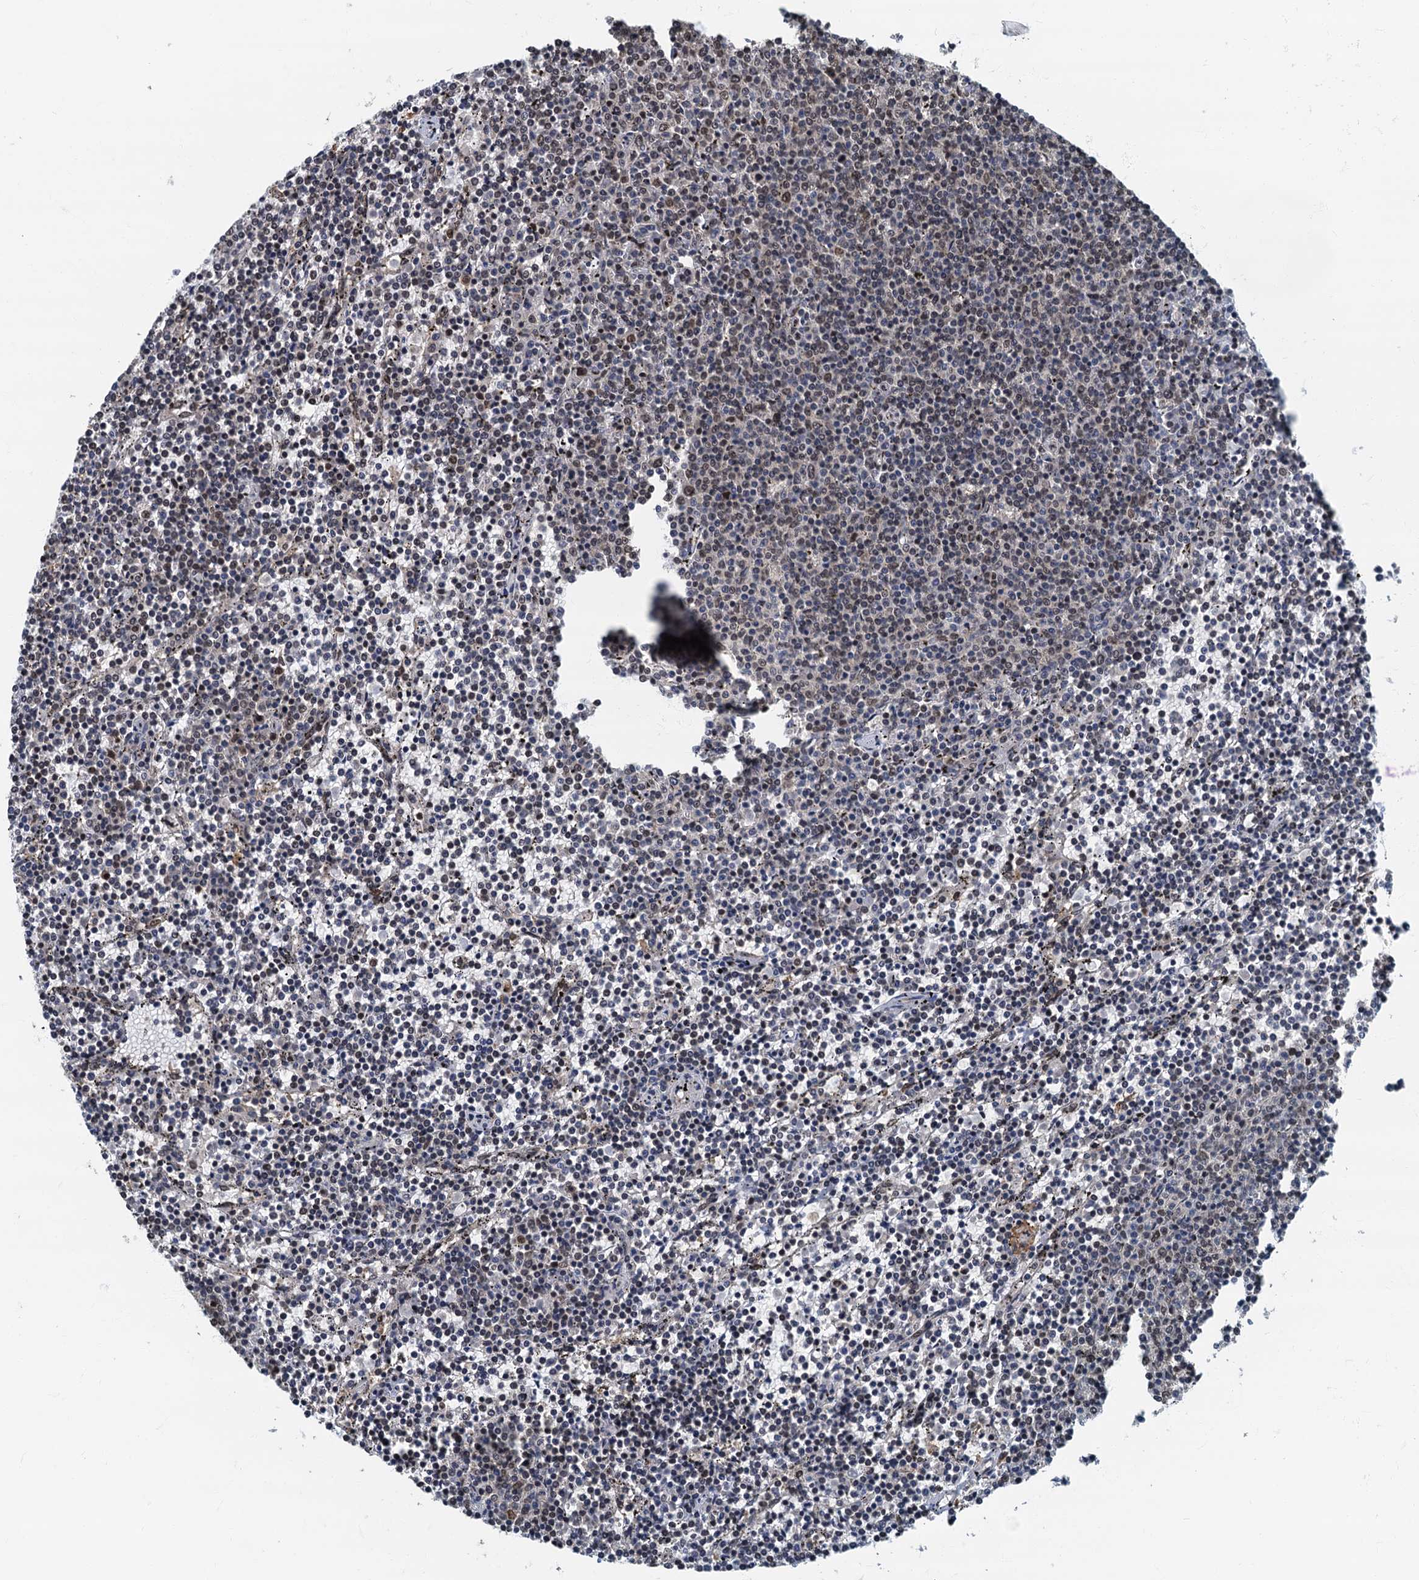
{"staining": {"intensity": "negative", "quantity": "none", "location": "none"}, "tissue": "lymphoma", "cell_type": "Tumor cells", "image_type": "cancer", "snomed": [{"axis": "morphology", "description": "Malignant lymphoma, non-Hodgkin's type, Low grade"}, {"axis": "topography", "description": "Spleen"}], "caption": "Lymphoma stained for a protein using immunohistochemistry shows no expression tumor cells.", "gene": "CKAP2L", "patient": {"sex": "female", "age": 50}}